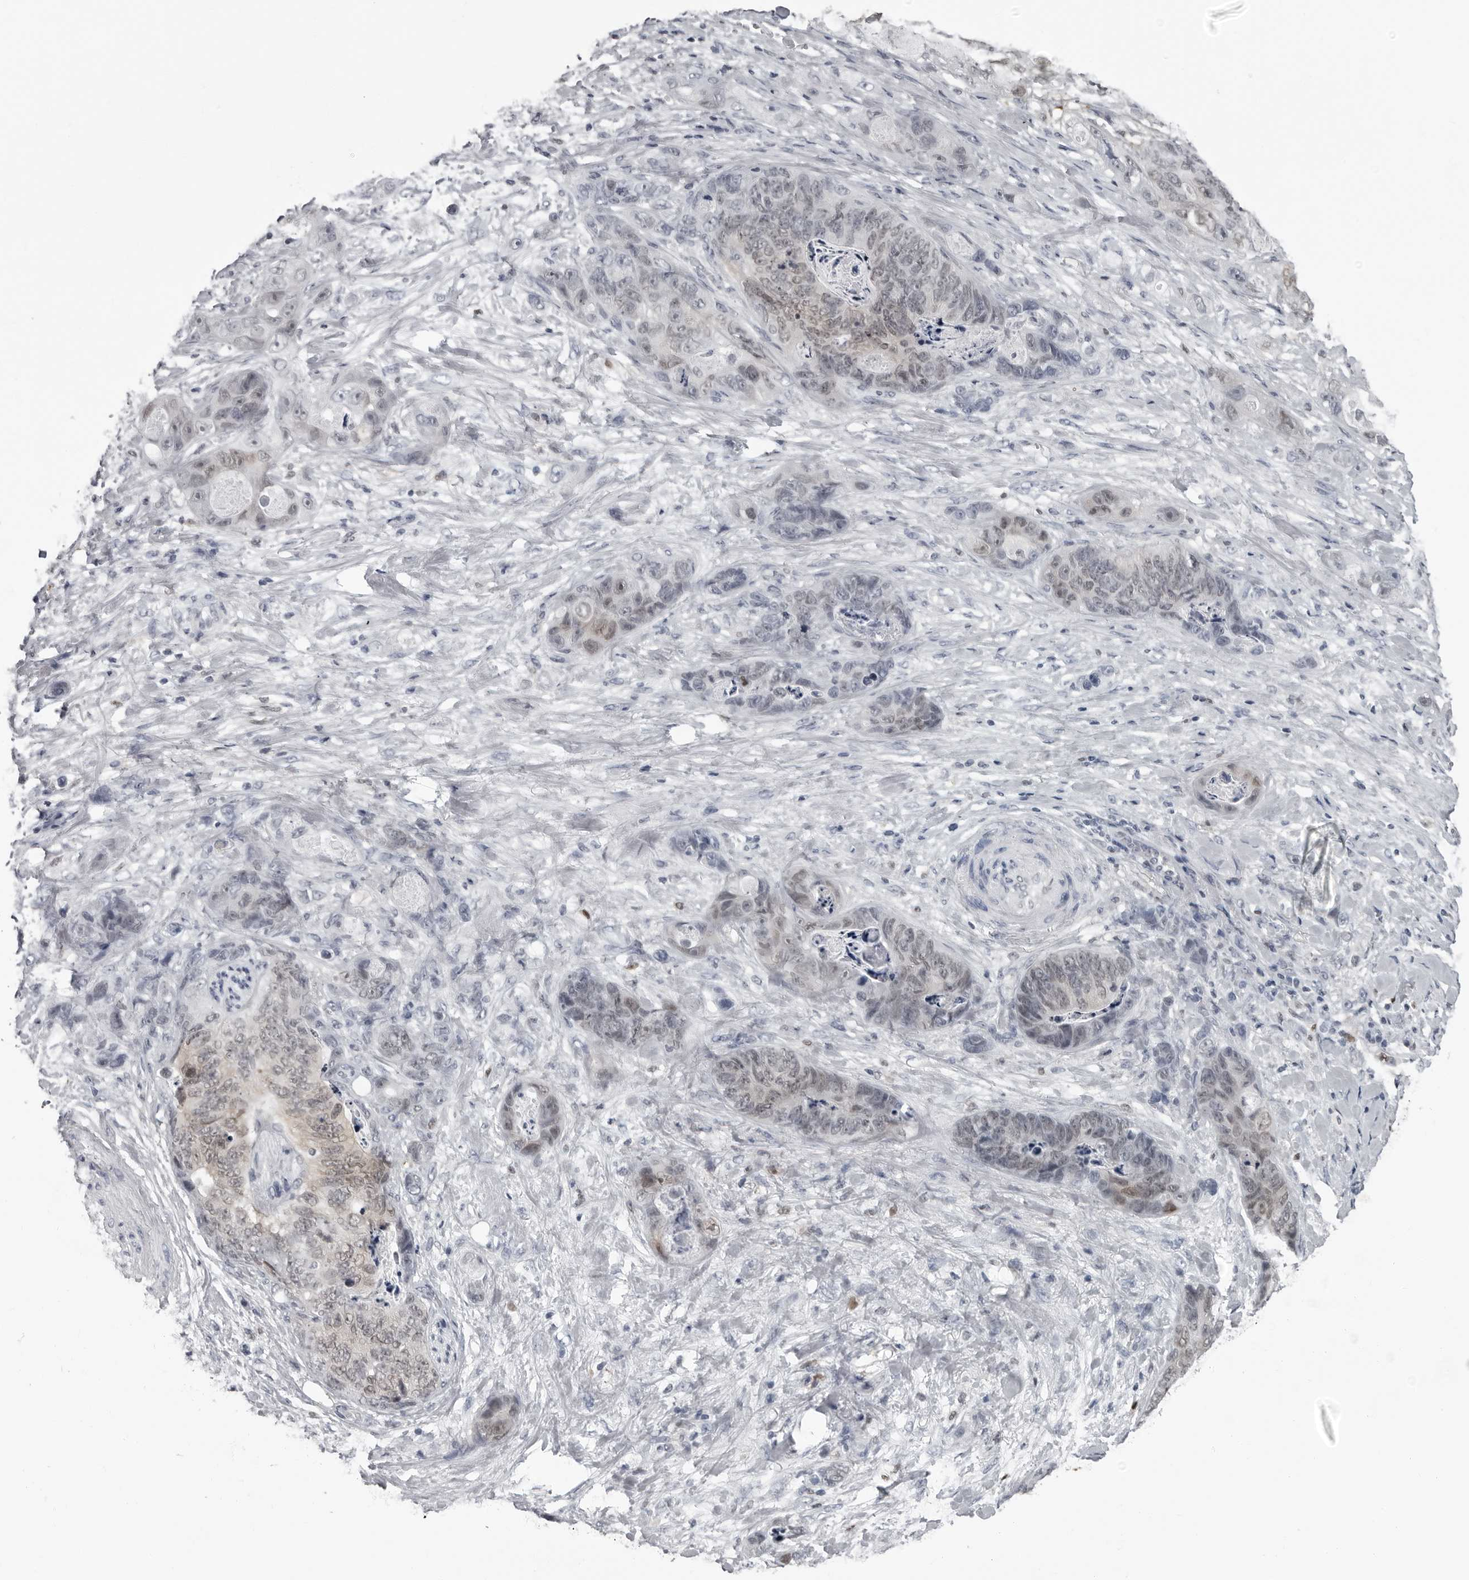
{"staining": {"intensity": "weak", "quantity": "<25%", "location": "nuclear"}, "tissue": "stomach cancer", "cell_type": "Tumor cells", "image_type": "cancer", "snomed": [{"axis": "morphology", "description": "Normal tissue, NOS"}, {"axis": "morphology", "description": "Adenocarcinoma, NOS"}, {"axis": "topography", "description": "Stomach"}], "caption": "Immunohistochemistry histopathology image of human stomach cancer (adenocarcinoma) stained for a protein (brown), which shows no positivity in tumor cells. Nuclei are stained in blue.", "gene": "LZIC", "patient": {"sex": "female", "age": 89}}